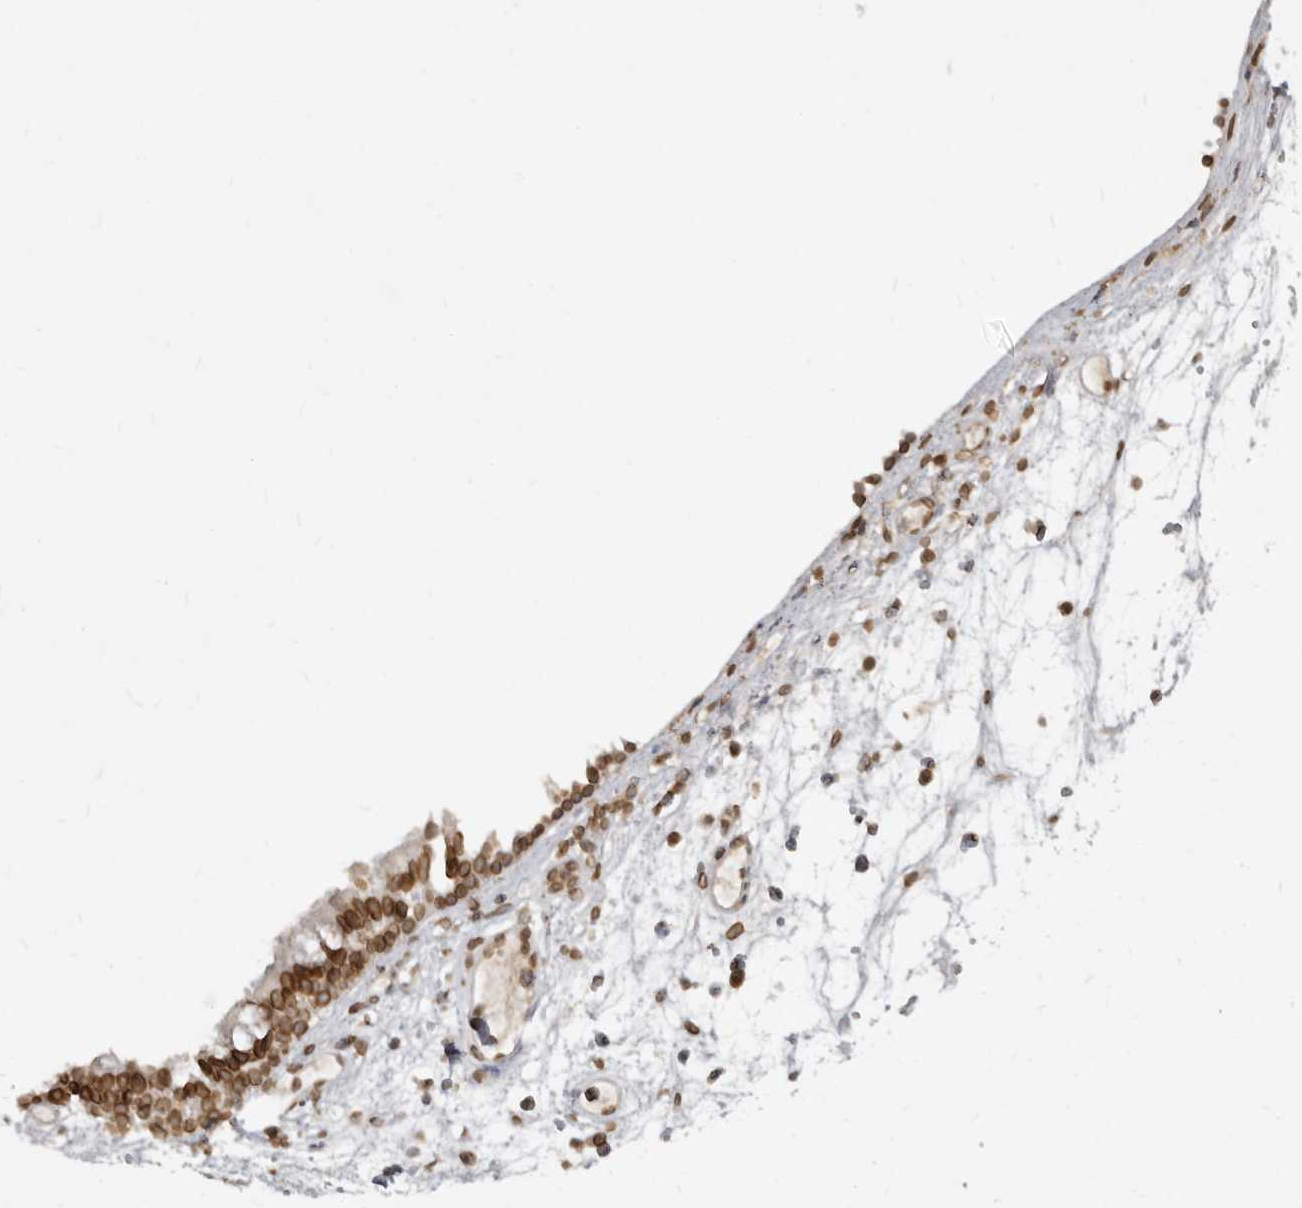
{"staining": {"intensity": "strong", "quantity": ">75%", "location": "cytoplasmic/membranous,nuclear"}, "tissue": "nasopharynx", "cell_type": "Respiratory epithelial cells", "image_type": "normal", "snomed": [{"axis": "morphology", "description": "Normal tissue, NOS"}, {"axis": "morphology", "description": "Inflammation, NOS"}, {"axis": "morphology", "description": "Malignant melanoma, Metastatic site"}, {"axis": "topography", "description": "Nasopharynx"}], "caption": "A micrograph of nasopharynx stained for a protein displays strong cytoplasmic/membranous,nuclear brown staining in respiratory epithelial cells.", "gene": "NUP153", "patient": {"sex": "male", "age": 70}}